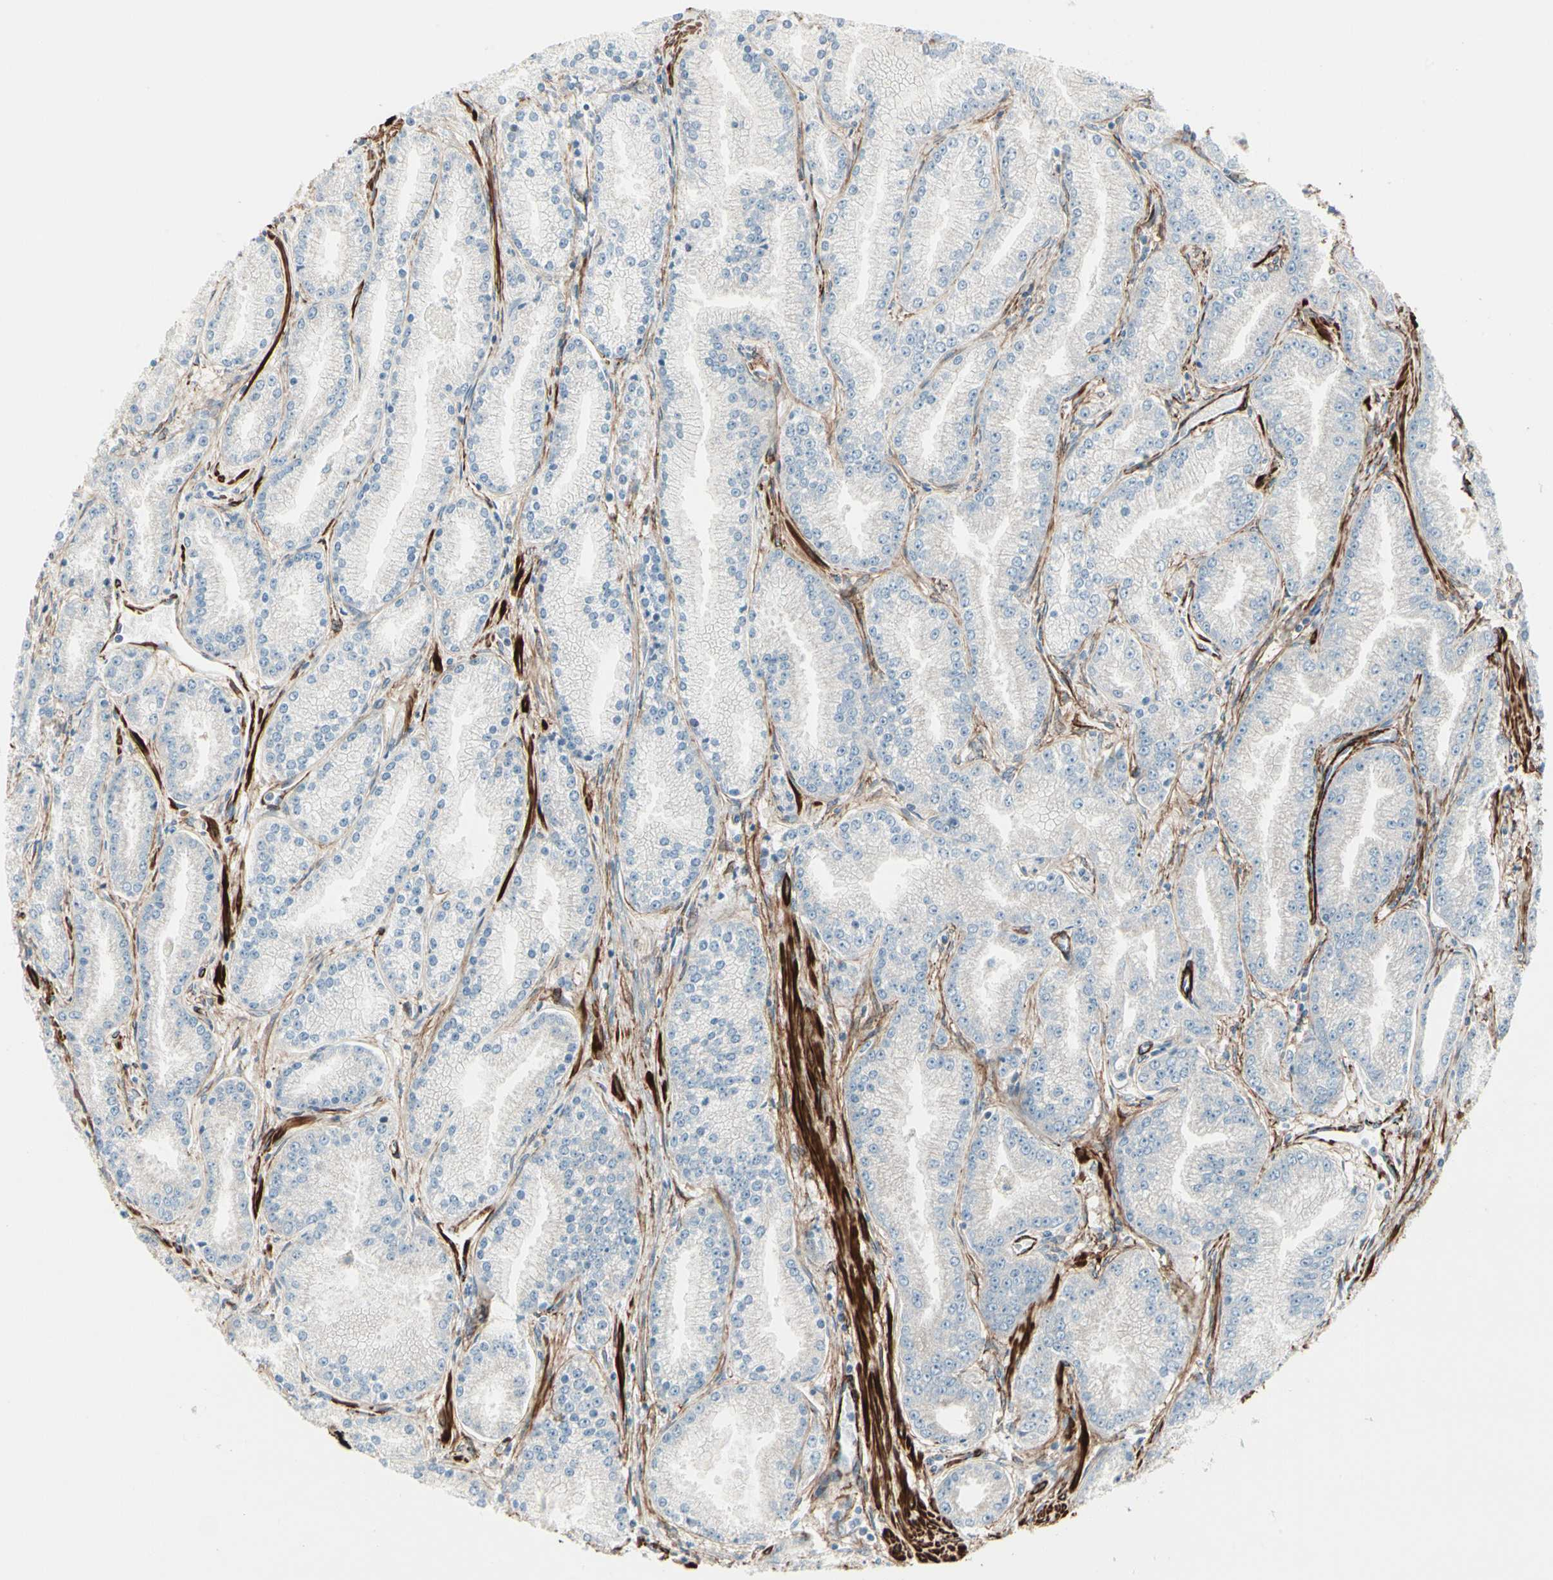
{"staining": {"intensity": "negative", "quantity": "none", "location": "none"}, "tissue": "prostate cancer", "cell_type": "Tumor cells", "image_type": "cancer", "snomed": [{"axis": "morphology", "description": "Adenocarcinoma, High grade"}, {"axis": "topography", "description": "Prostate"}], "caption": "High-grade adenocarcinoma (prostate) was stained to show a protein in brown. There is no significant positivity in tumor cells.", "gene": "CALD1", "patient": {"sex": "male", "age": 61}}